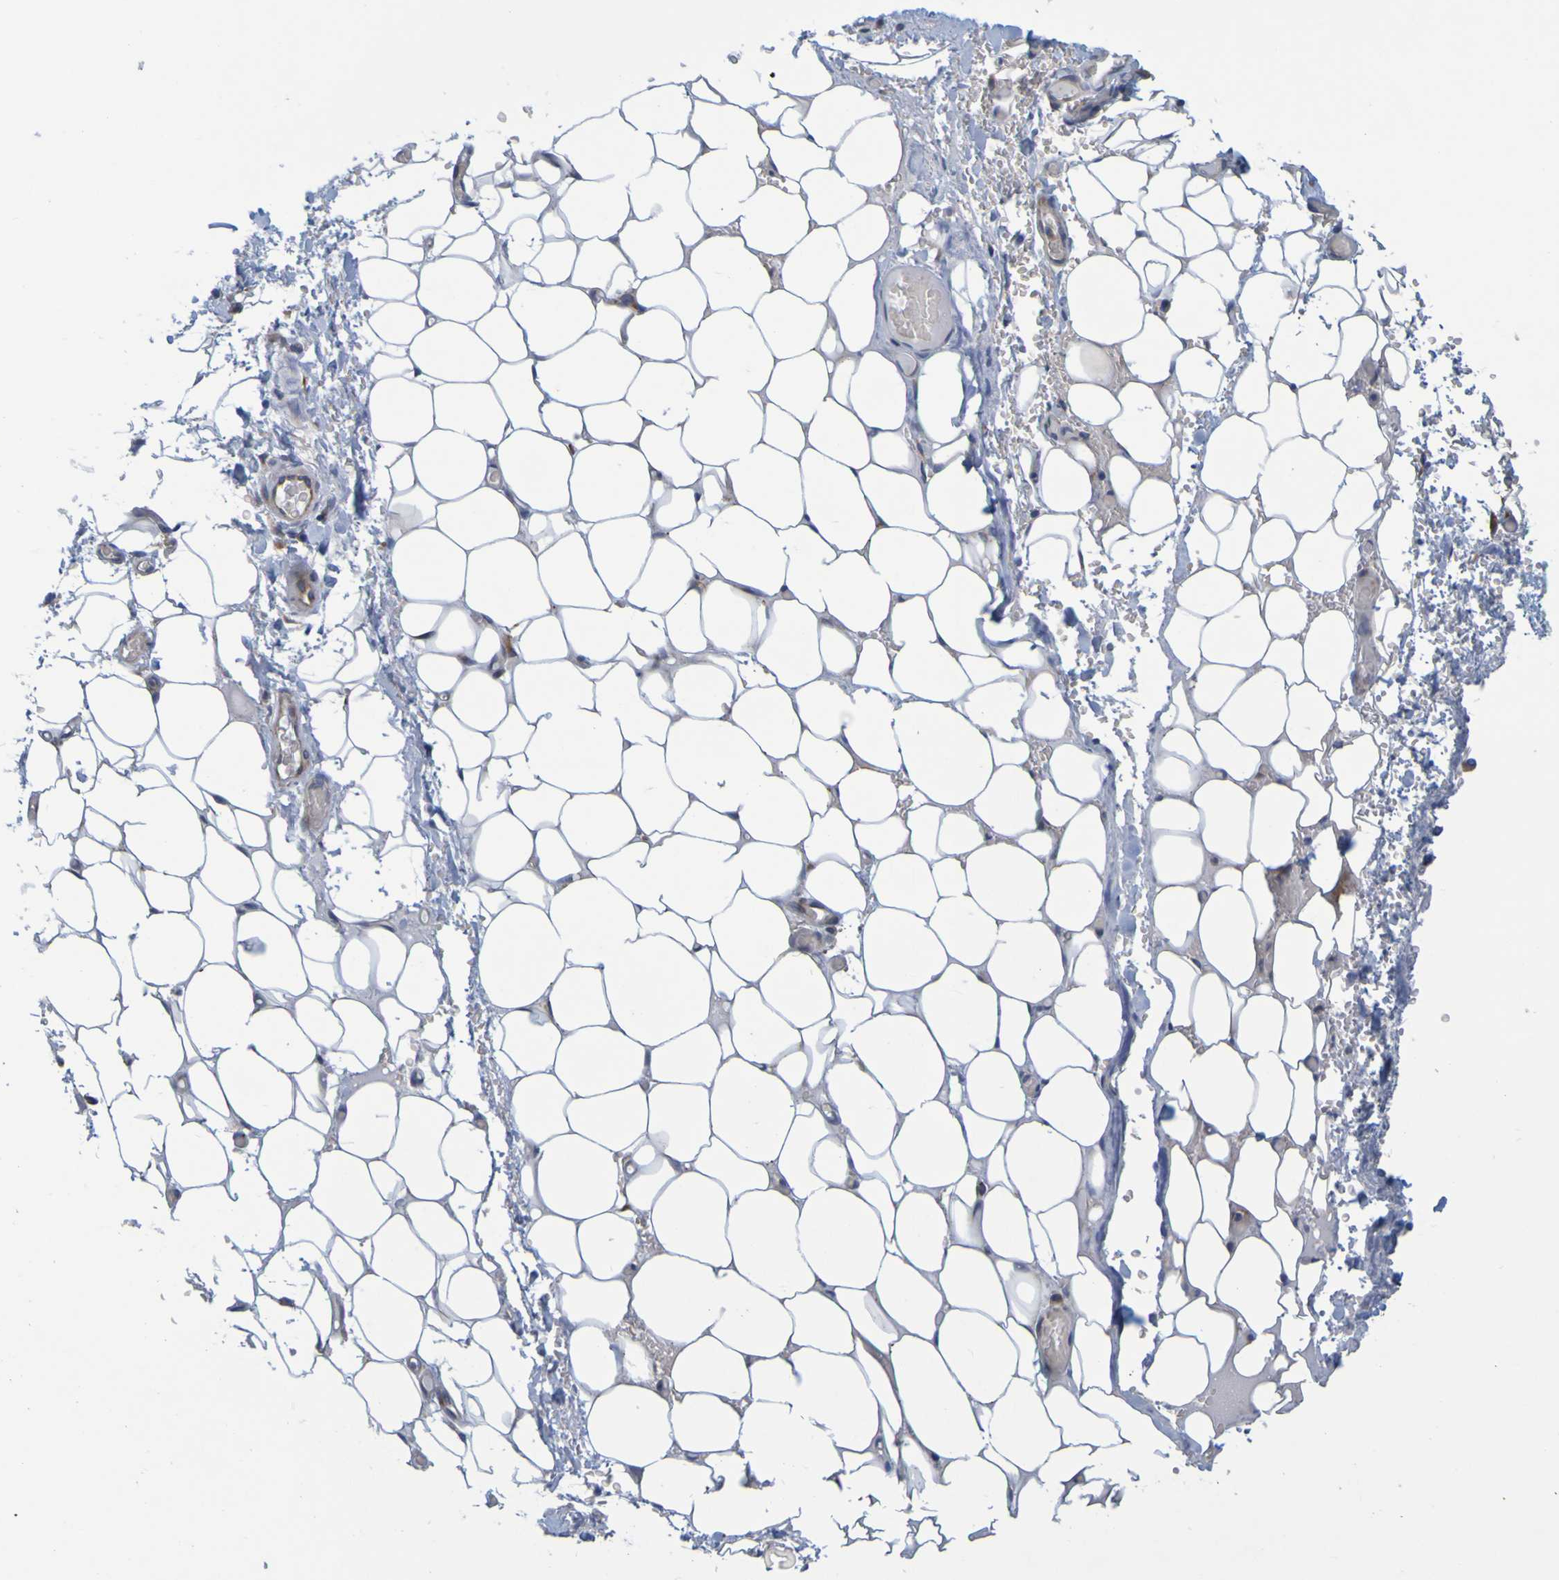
{"staining": {"intensity": "weak", "quantity": "25%-75%", "location": "cytoplasmic/membranous"}, "tissue": "adipose tissue", "cell_type": "Adipocytes", "image_type": "normal", "snomed": [{"axis": "morphology", "description": "Normal tissue, NOS"}, {"axis": "morphology", "description": "Adenocarcinoma, NOS"}, {"axis": "topography", "description": "Esophagus"}], "caption": "A brown stain labels weak cytoplasmic/membranous expression of a protein in adipocytes of benign human adipose tissue.", "gene": "SIL1", "patient": {"sex": "male", "age": 62}}